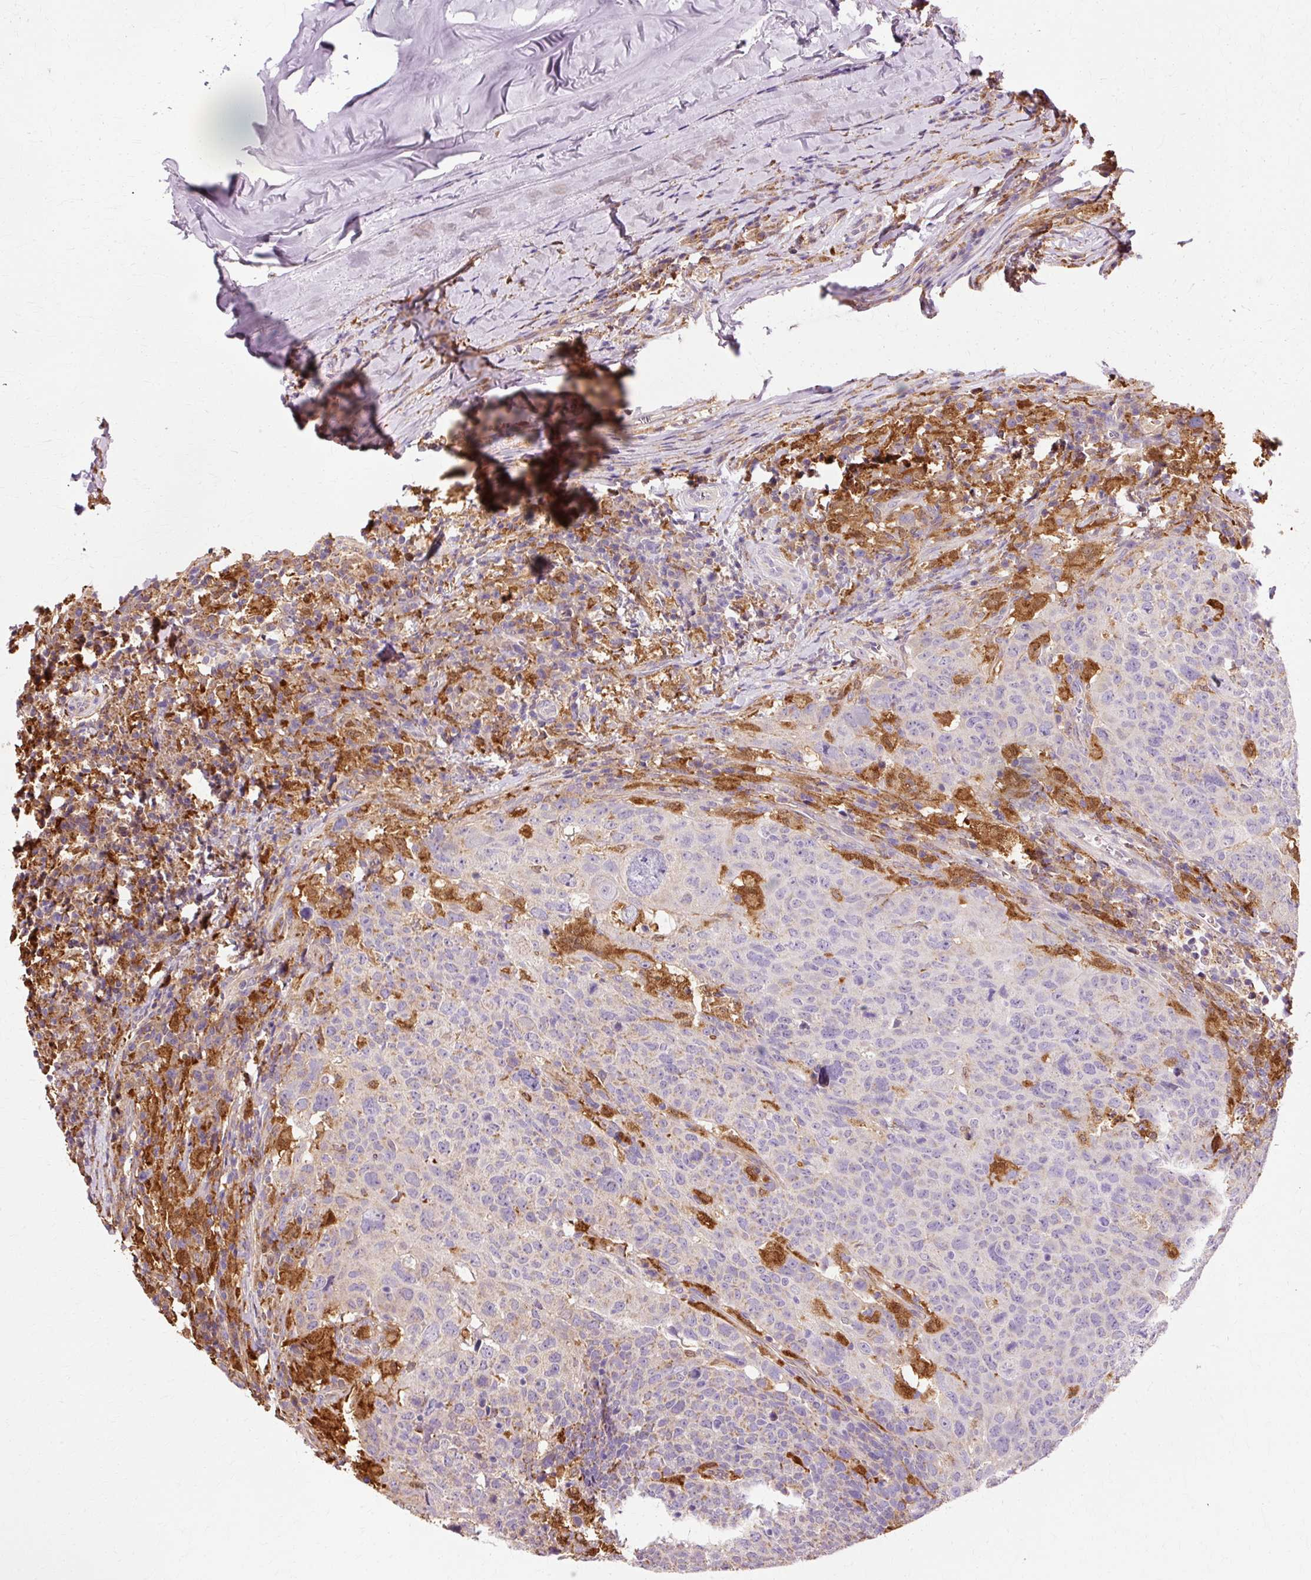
{"staining": {"intensity": "negative", "quantity": "none", "location": "none"}, "tissue": "head and neck cancer", "cell_type": "Tumor cells", "image_type": "cancer", "snomed": [{"axis": "morphology", "description": "Normal tissue, NOS"}, {"axis": "morphology", "description": "Squamous cell carcinoma, NOS"}, {"axis": "topography", "description": "Skeletal muscle"}, {"axis": "topography", "description": "Vascular tissue"}, {"axis": "topography", "description": "Peripheral nerve tissue"}, {"axis": "topography", "description": "Head-Neck"}], "caption": "This is an immunohistochemistry histopathology image of human squamous cell carcinoma (head and neck). There is no staining in tumor cells.", "gene": "GPX1", "patient": {"sex": "male", "age": 66}}